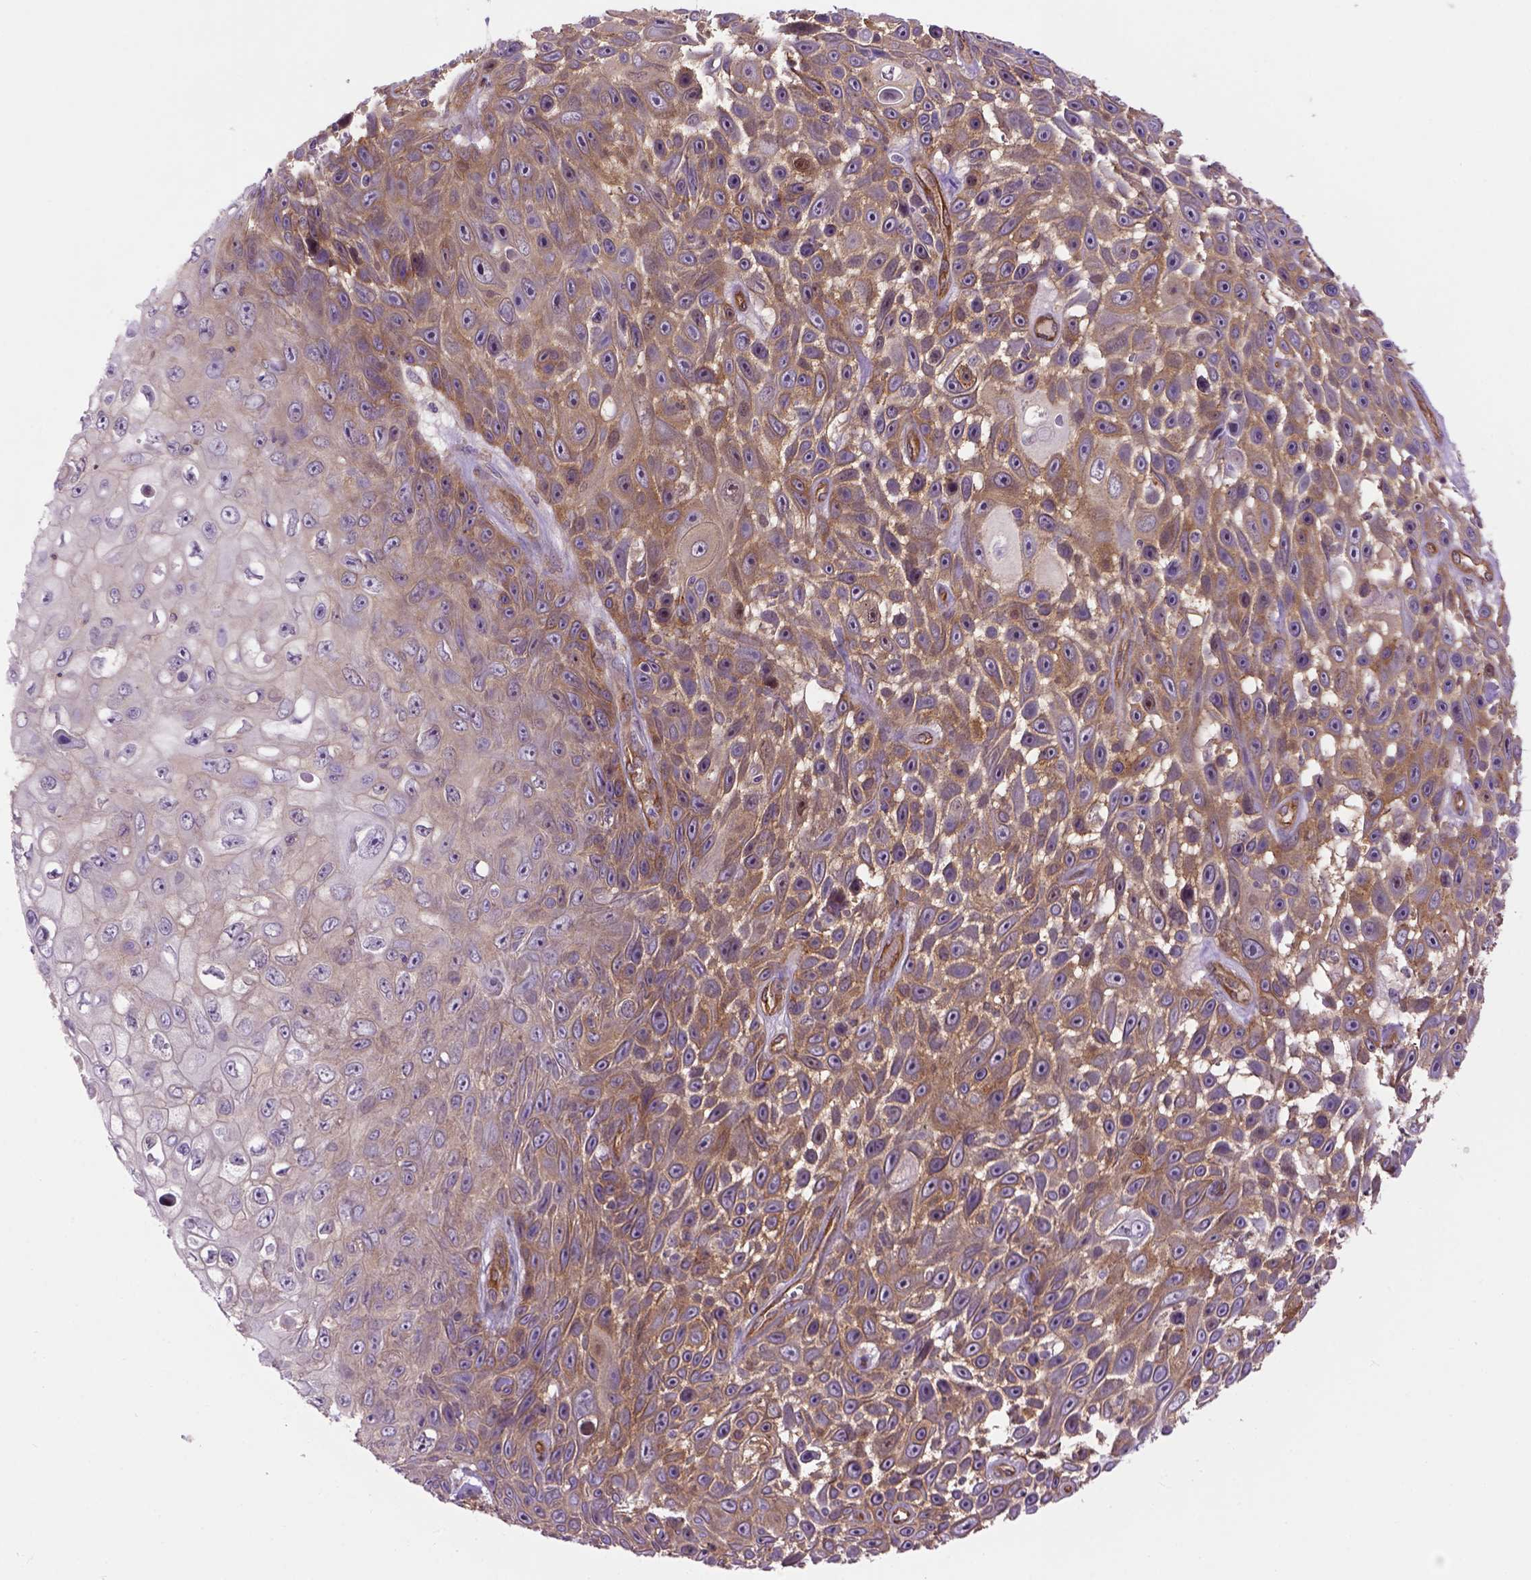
{"staining": {"intensity": "moderate", "quantity": ">75%", "location": "cytoplasmic/membranous"}, "tissue": "skin cancer", "cell_type": "Tumor cells", "image_type": "cancer", "snomed": [{"axis": "morphology", "description": "Squamous cell carcinoma, NOS"}, {"axis": "topography", "description": "Skin"}], "caption": "Immunohistochemistry photomicrograph of neoplastic tissue: skin squamous cell carcinoma stained using immunohistochemistry reveals medium levels of moderate protein expression localized specifically in the cytoplasmic/membranous of tumor cells, appearing as a cytoplasmic/membranous brown color.", "gene": "CASKIN2", "patient": {"sex": "male", "age": 82}}